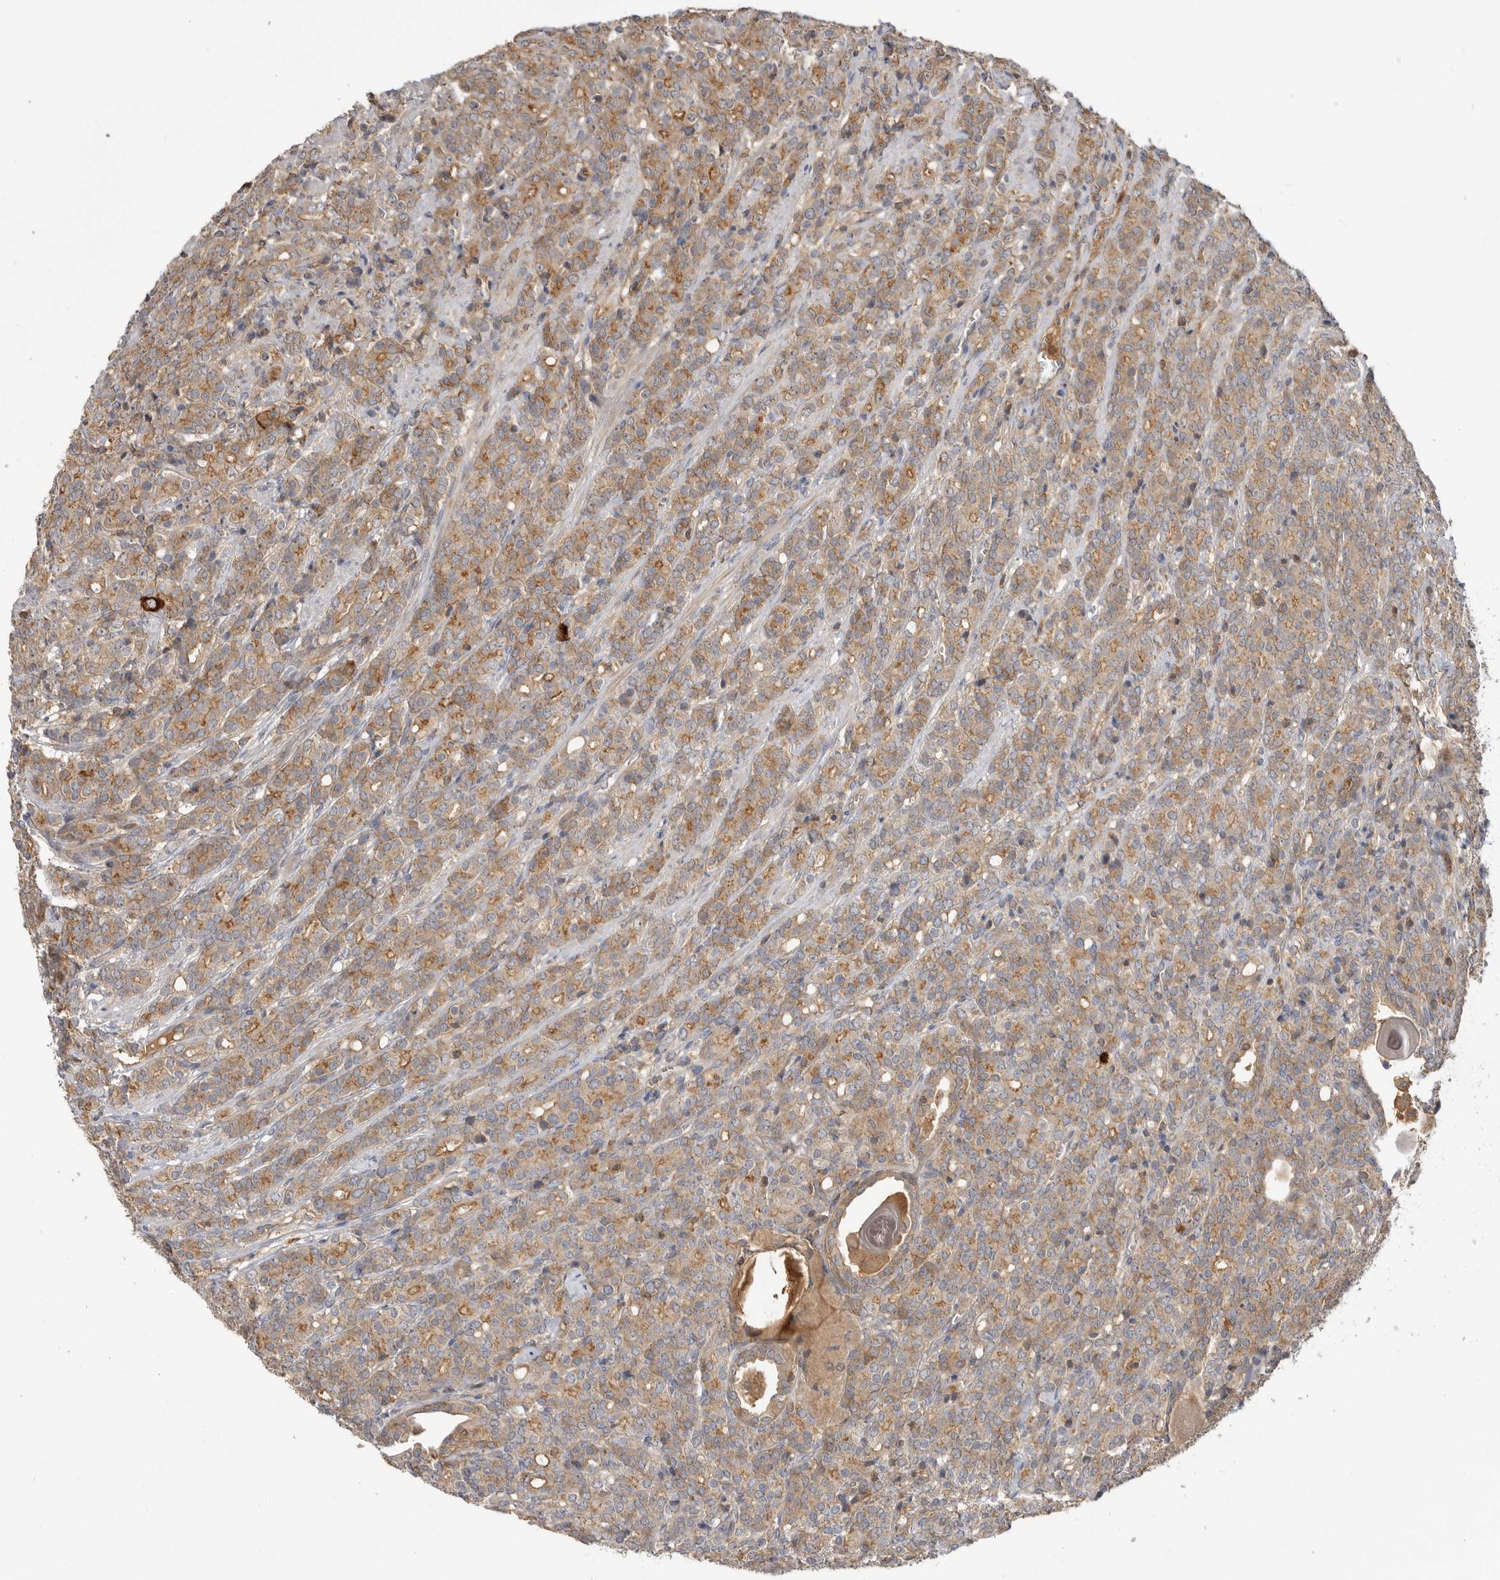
{"staining": {"intensity": "moderate", "quantity": ">75%", "location": "cytoplasmic/membranous"}, "tissue": "prostate cancer", "cell_type": "Tumor cells", "image_type": "cancer", "snomed": [{"axis": "morphology", "description": "Adenocarcinoma, High grade"}, {"axis": "topography", "description": "Prostate"}], "caption": "IHC histopathology image of human prostate cancer (adenocarcinoma (high-grade)) stained for a protein (brown), which displays medium levels of moderate cytoplasmic/membranous staining in approximately >75% of tumor cells.", "gene": "CLDN12", "patient": {"sex": "male", "age": 62}}